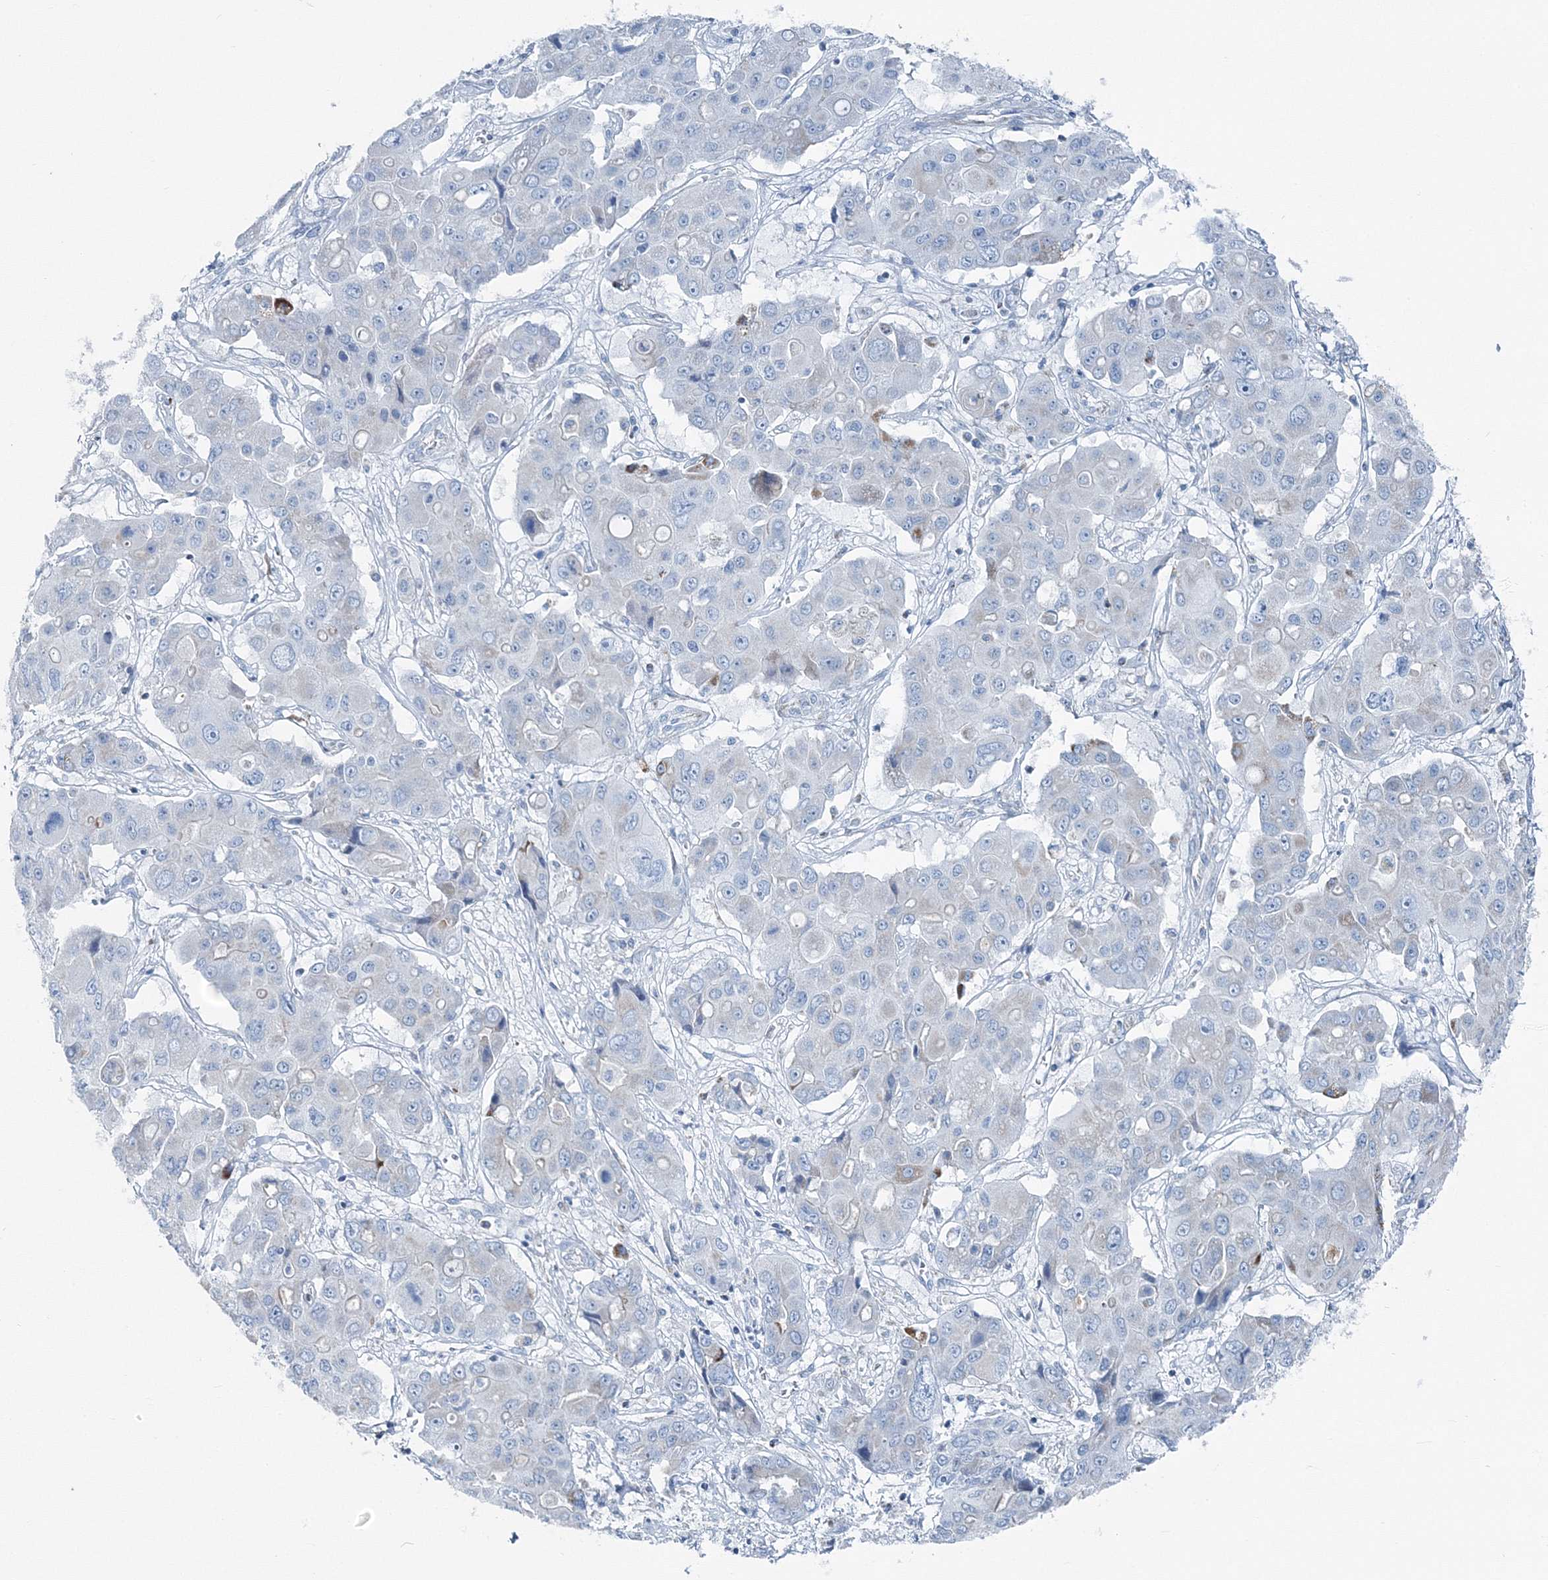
{"staining": {"intensity": "negative", "quantity": "none", "location": "none"}, "tissue": "liver cancer", "cell_type": "Tumor cells", "image_type": "cancer", "snomed": [{"axis": "morphology", "description": "Cholangiocarcinoma"}, {"axis": "topography", "description": "Liver"}], "caption": "Immunohistochemistry (IHC) of human liver cancer (cholangiocarcinoma) reveals no expression in tumor cells.", "gene": "GABARAPL2", "patient": {"sex": "male", "age": 67}}